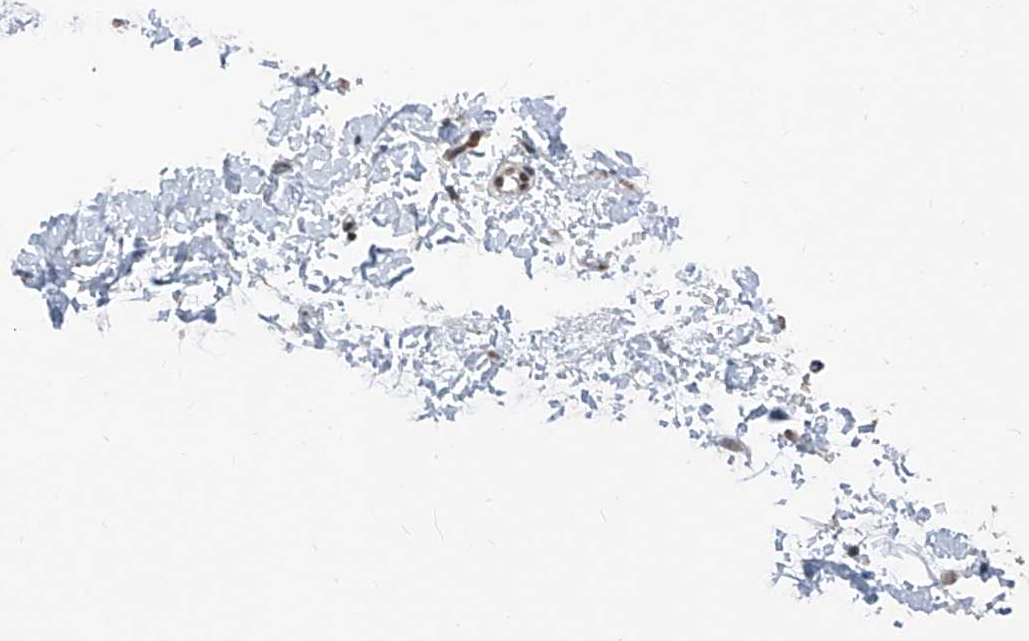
{"staining": {"intensity": "negative", "quantity": "none", "location": "none"}, "tissue": "adipose tissue", "cell_type": "Adipocytes", "image_type": "normal", "snomed": [{"axis": "morphology", "description": "Normal tissue, NOS"}, {"axis": "morphology", "description": "Adenocarcinoma, NOS"}, {"axis": "topography", "description": "Pancreas"}, {"axis": "topography", "description": "Peripheral nerve tissue"}], "caption": "Photomicrograph shows no significant protein expression in adipocytes of unremarkable adipose tissue. Brightfield microscopy of immunohistochemistry stained with DAB (brown) and hematoxylin (blue), captured at high magnification.", "gene": "CETN1", "patient": {"sex": "male", "age": 59}}